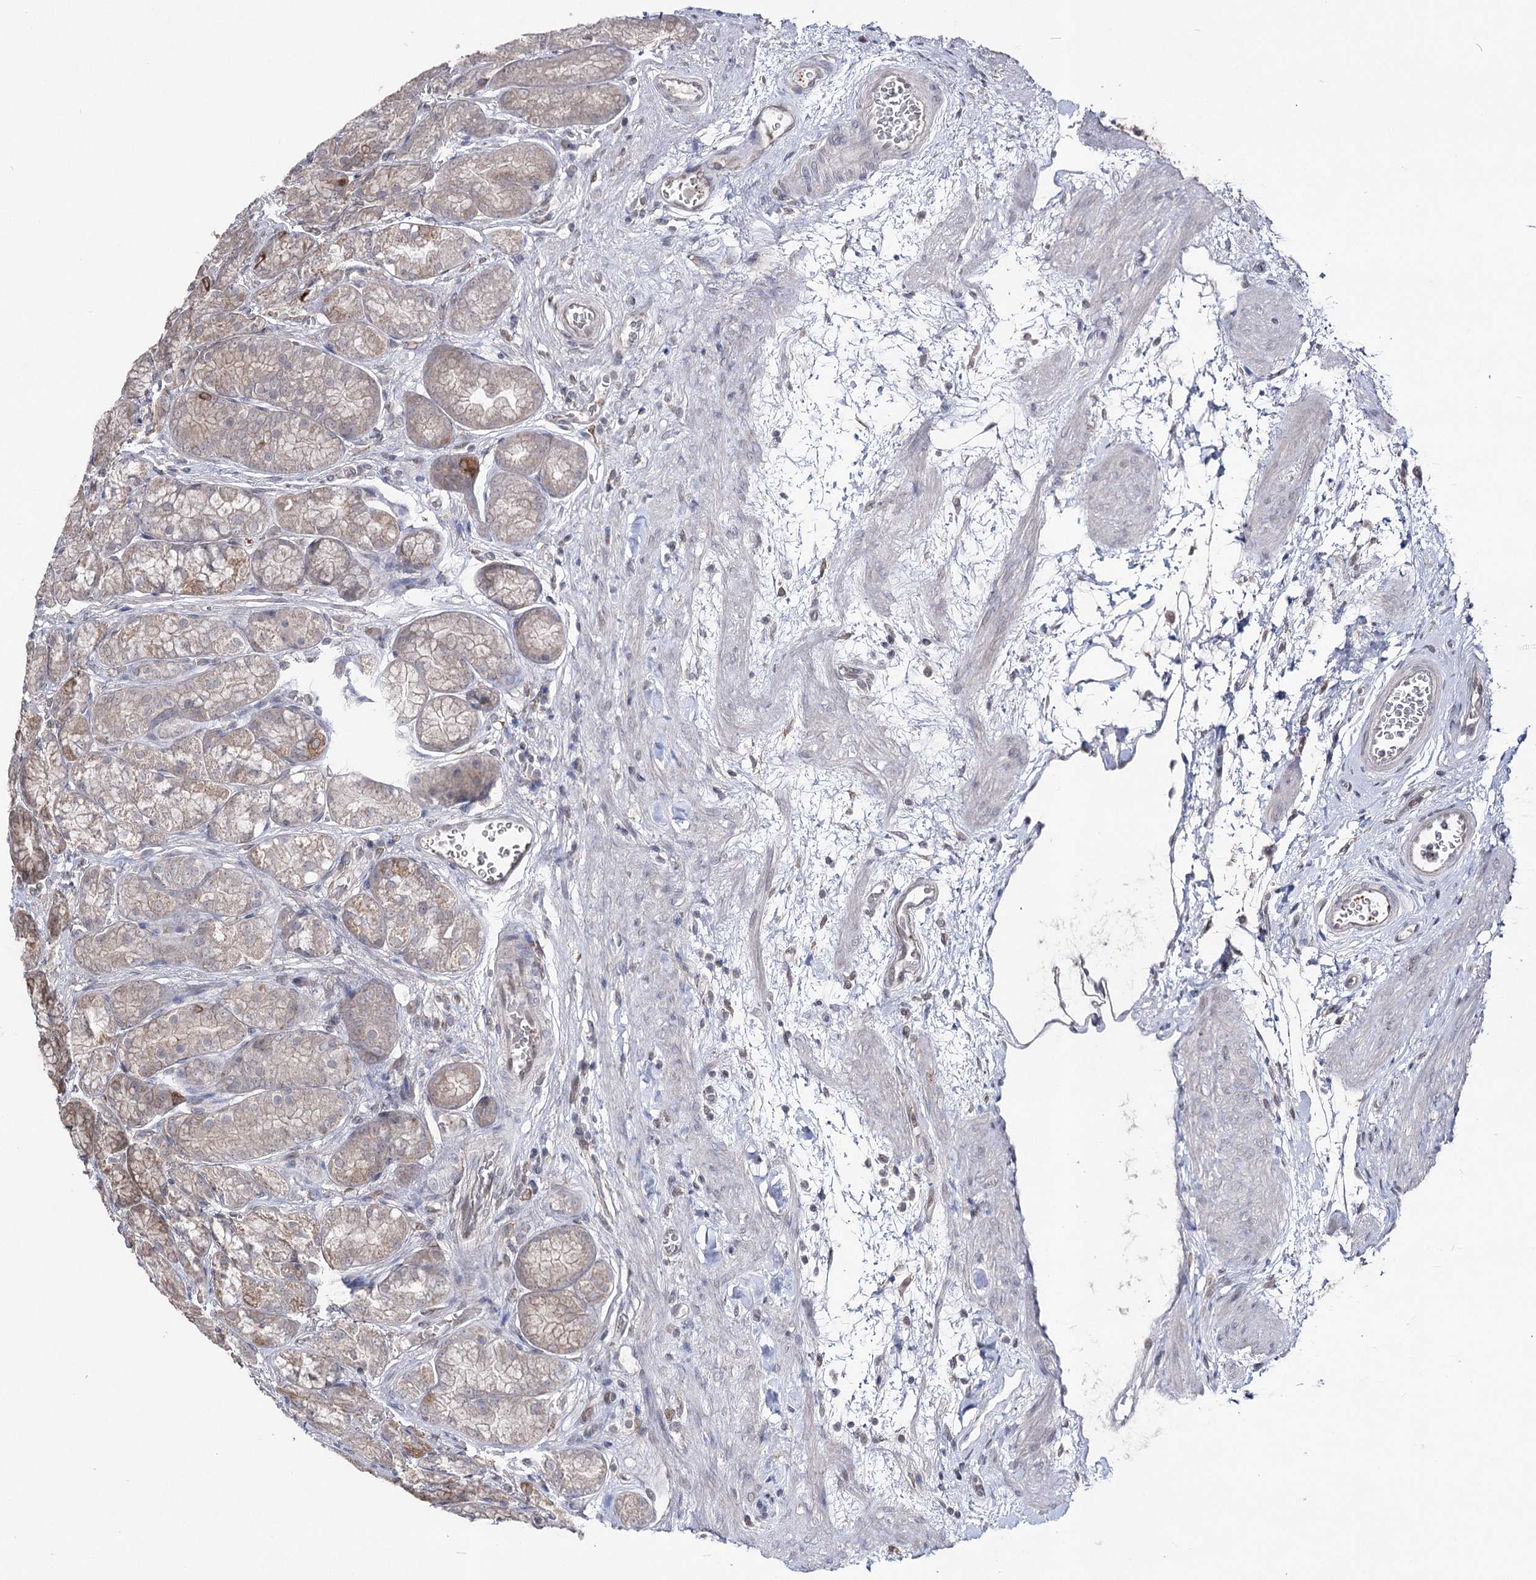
{"staining": {"intensity": "strong", "quantity": "25%-75%", "location": "cytoplasmic/membranous"}, "tissue": "stomach", "cell_type": "Glandular cells", "image_type": "normal", "snomed": [{"axis": "morphology", "description": "Normal tissue, NOS"}, {"axis": "morphology", "description": "Adenocarcinoma, NOS"}, {"axis": "morphology", "description": "Adenocarcinoma, High grade"}, {"axis": "topography", "description": "Stomach, upper"}, {"axis": "topography", "description": "Stomach"}], "caption": "Immunohistochemistry histopathology image of benign human stomach stained for a protein (brown), which reveals high levels of strong cytoplasmic/membranous positivity in approximately 25%-75% of glandular cells.", "gene": "HSD11B2", "patient": {"sex": "female", "age": 65}}